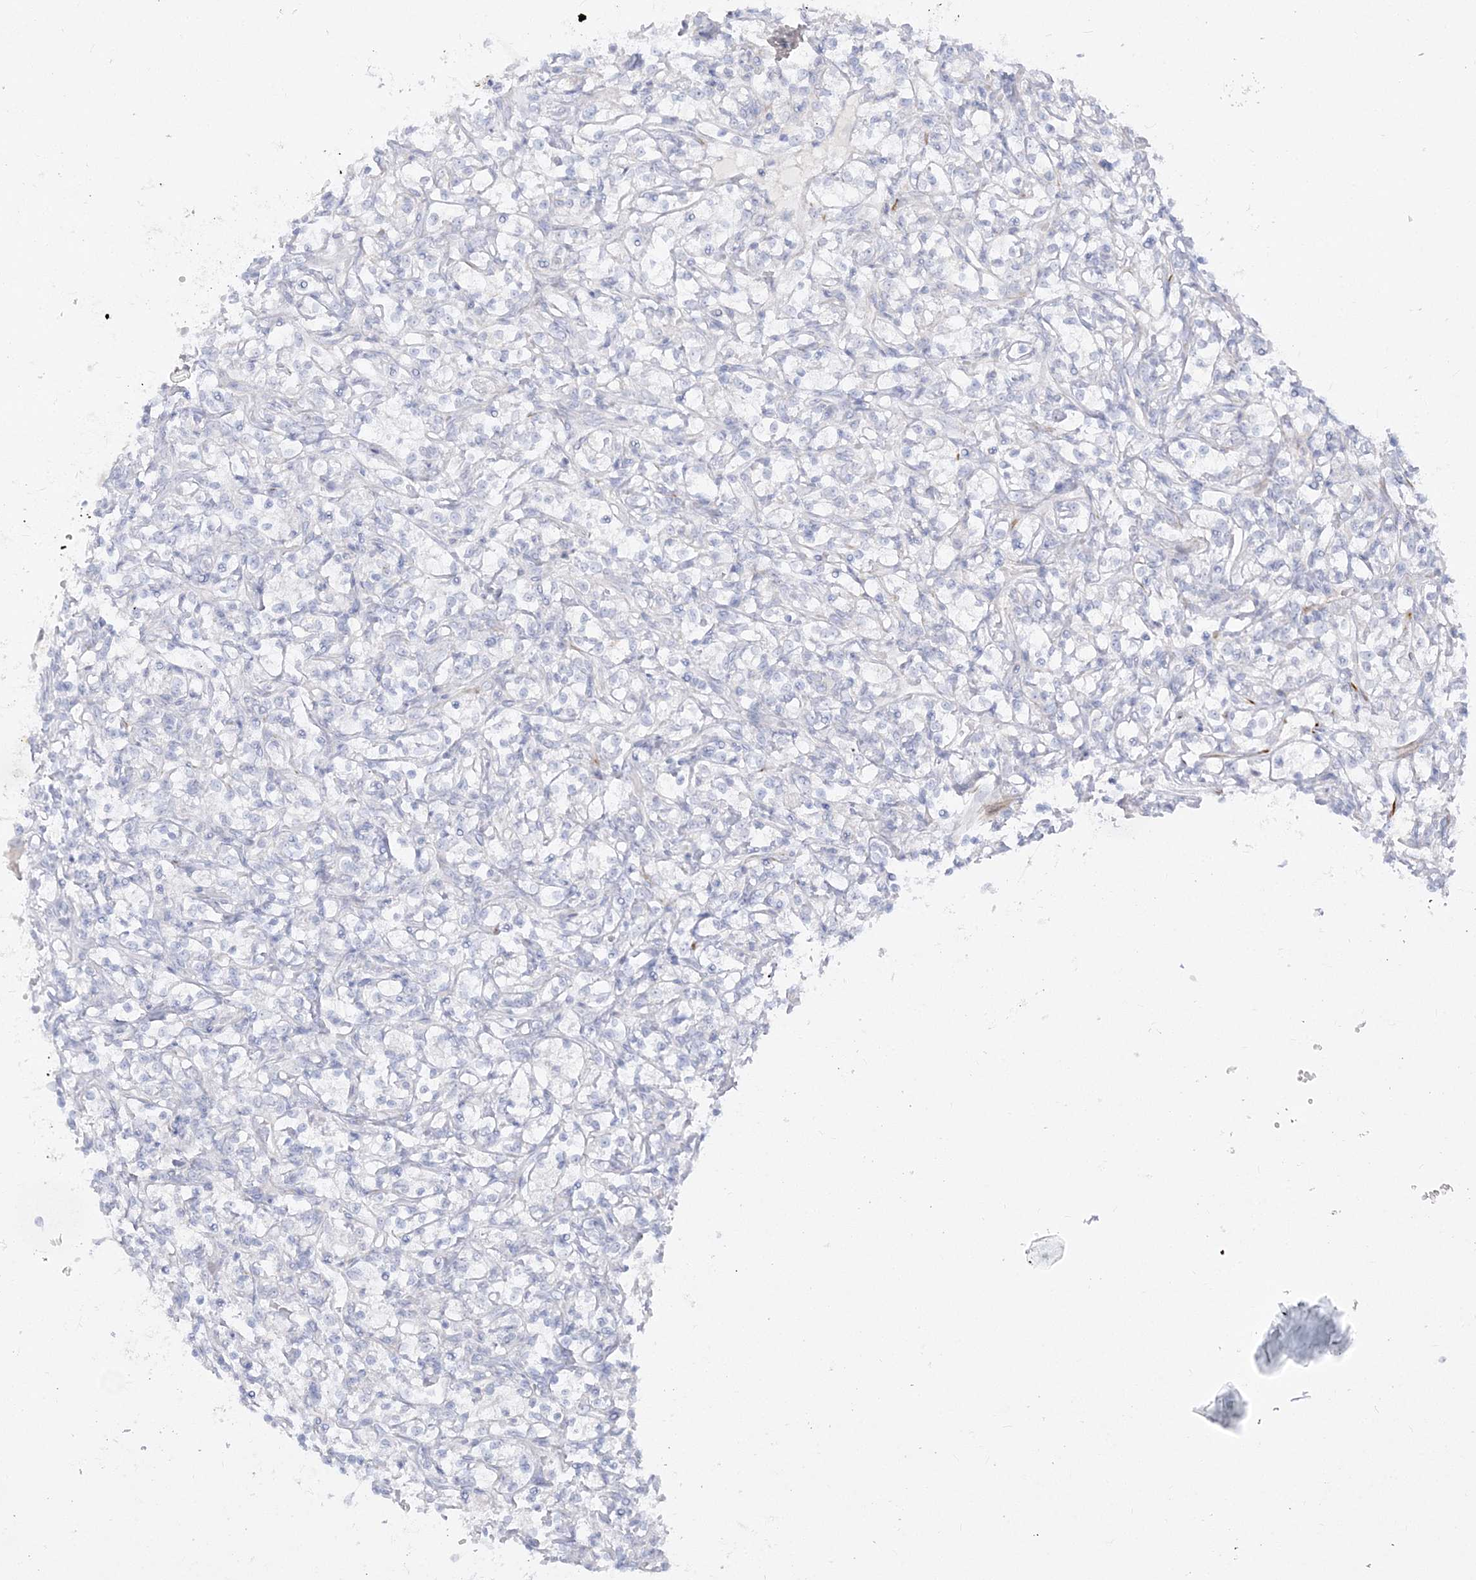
{"staining": {"intensity": "negative", "quantity": "none", "location": "none"}, "tissue": "renal cancer", "cell_type": "Tumor cells", "image_type": "cancer", "snomed": [{"axis": "morphology", "description": "Adenocarcinoma, NOS"}, {"axis": "topography", "description": "Kidney"}], "caption": "Immunohistochemistry of renal cancer (adenocarcinoma) exhibits no positivity in tumor cells.", "gene": "GPAT2", "patient": {"sex": "female", "age": 69}}